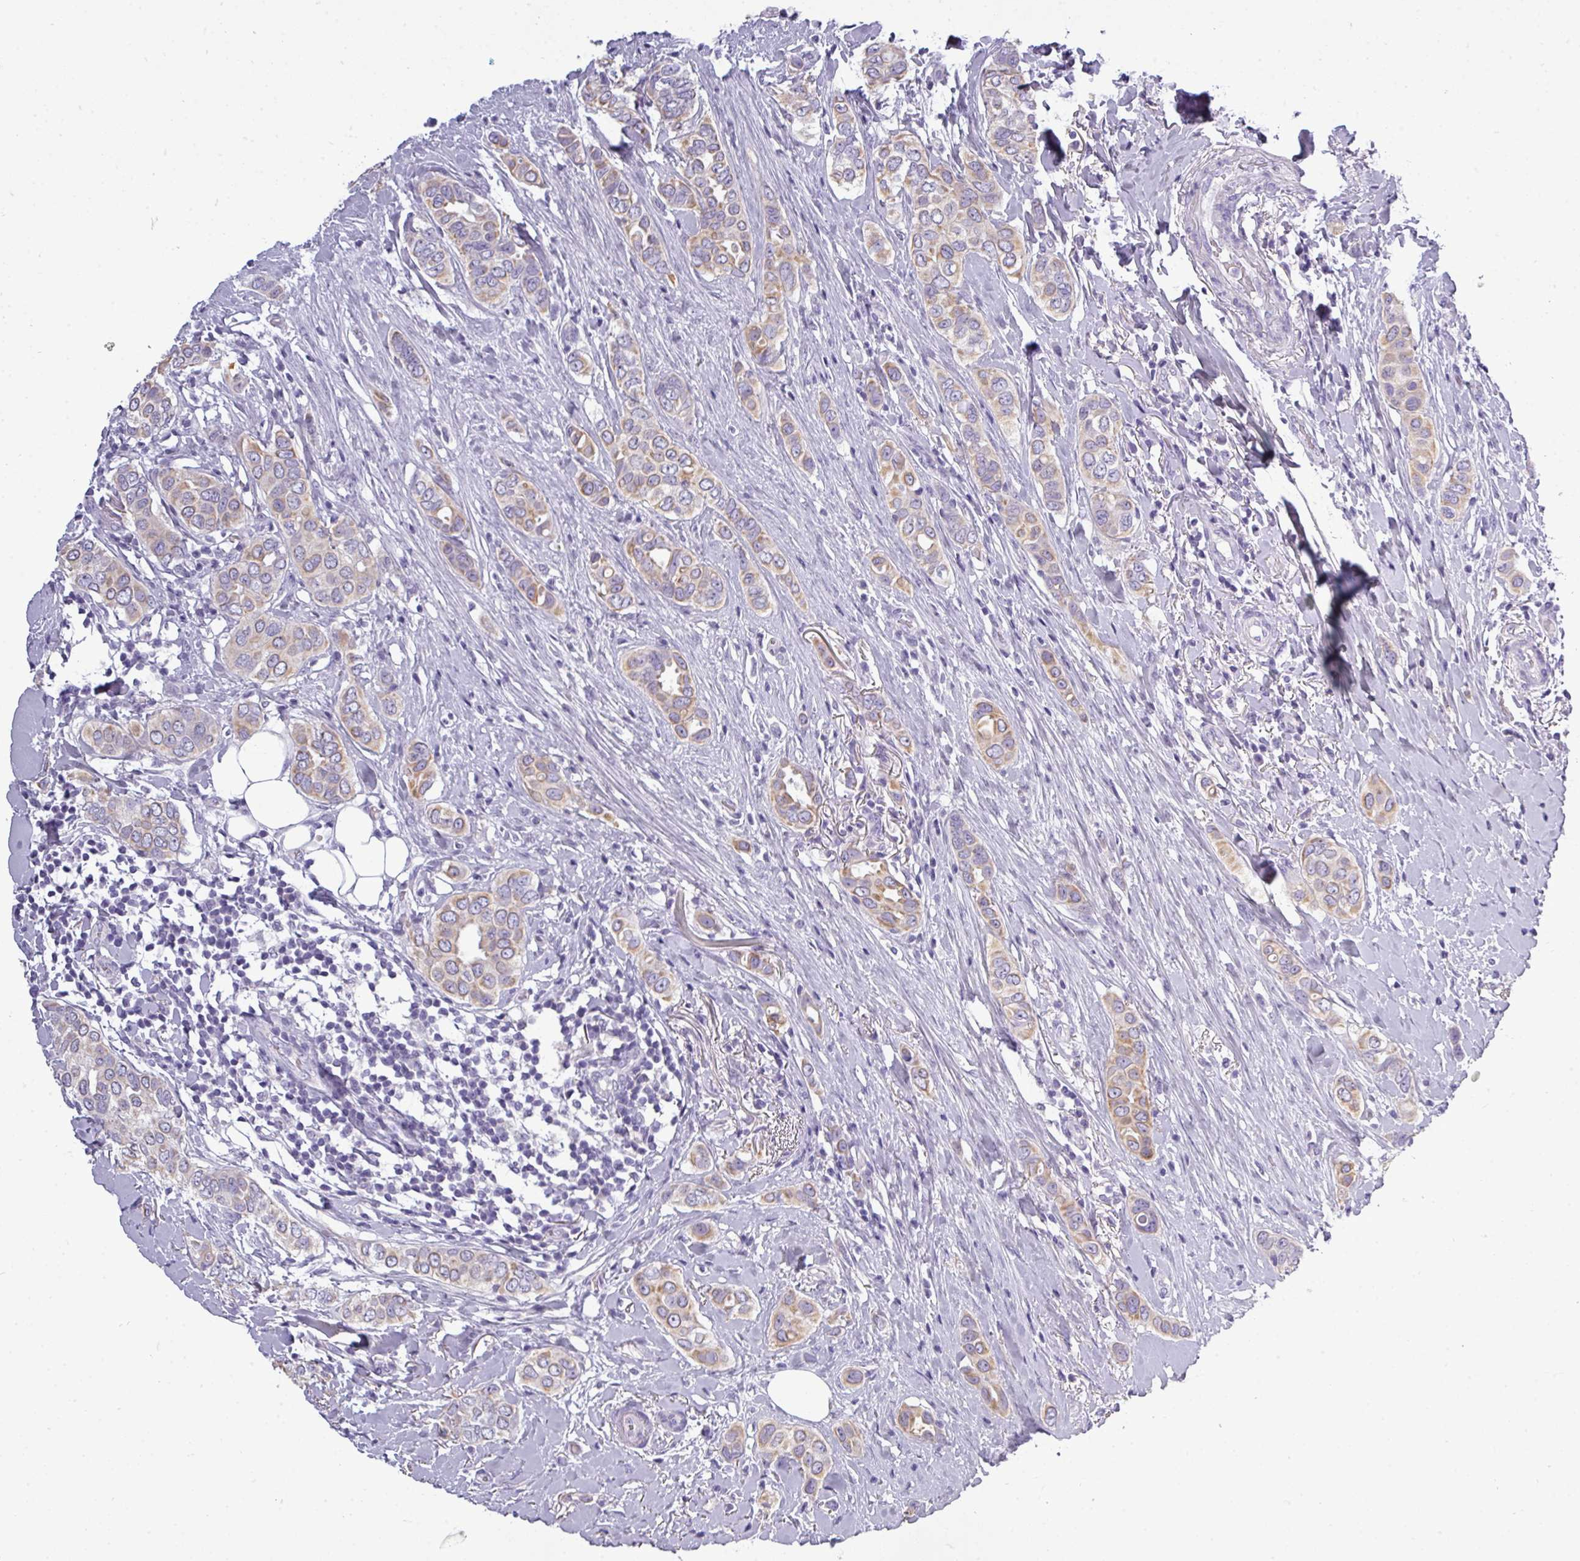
{"staining": {"intensity": "weak", "quantity": "25%-75%", "location": "cytoplasmic/membranous"}, "tissue": "breast cancer", "cell_type": "Tumor cells", "image_type": "cancer", "snomed": [{"axis": "morphology", "description": "Lobular carcinoma"}, {"axis": "topography", "description": "Breast"}], "caption": "The histopathology image reveals staining of lobular carcinoma (breast), revealing weak cytoplasmic/membranous protein positivity (brown color) within tumor cells. The protein of interest is stained brown, and the nuclei are stained in blue (DAB (3,3'-diaminobenzidine) IHC with brightfield microscopy, high magnification).", "gene": "DNAAF9", "patient": {"sex": "female", "age": 51}}